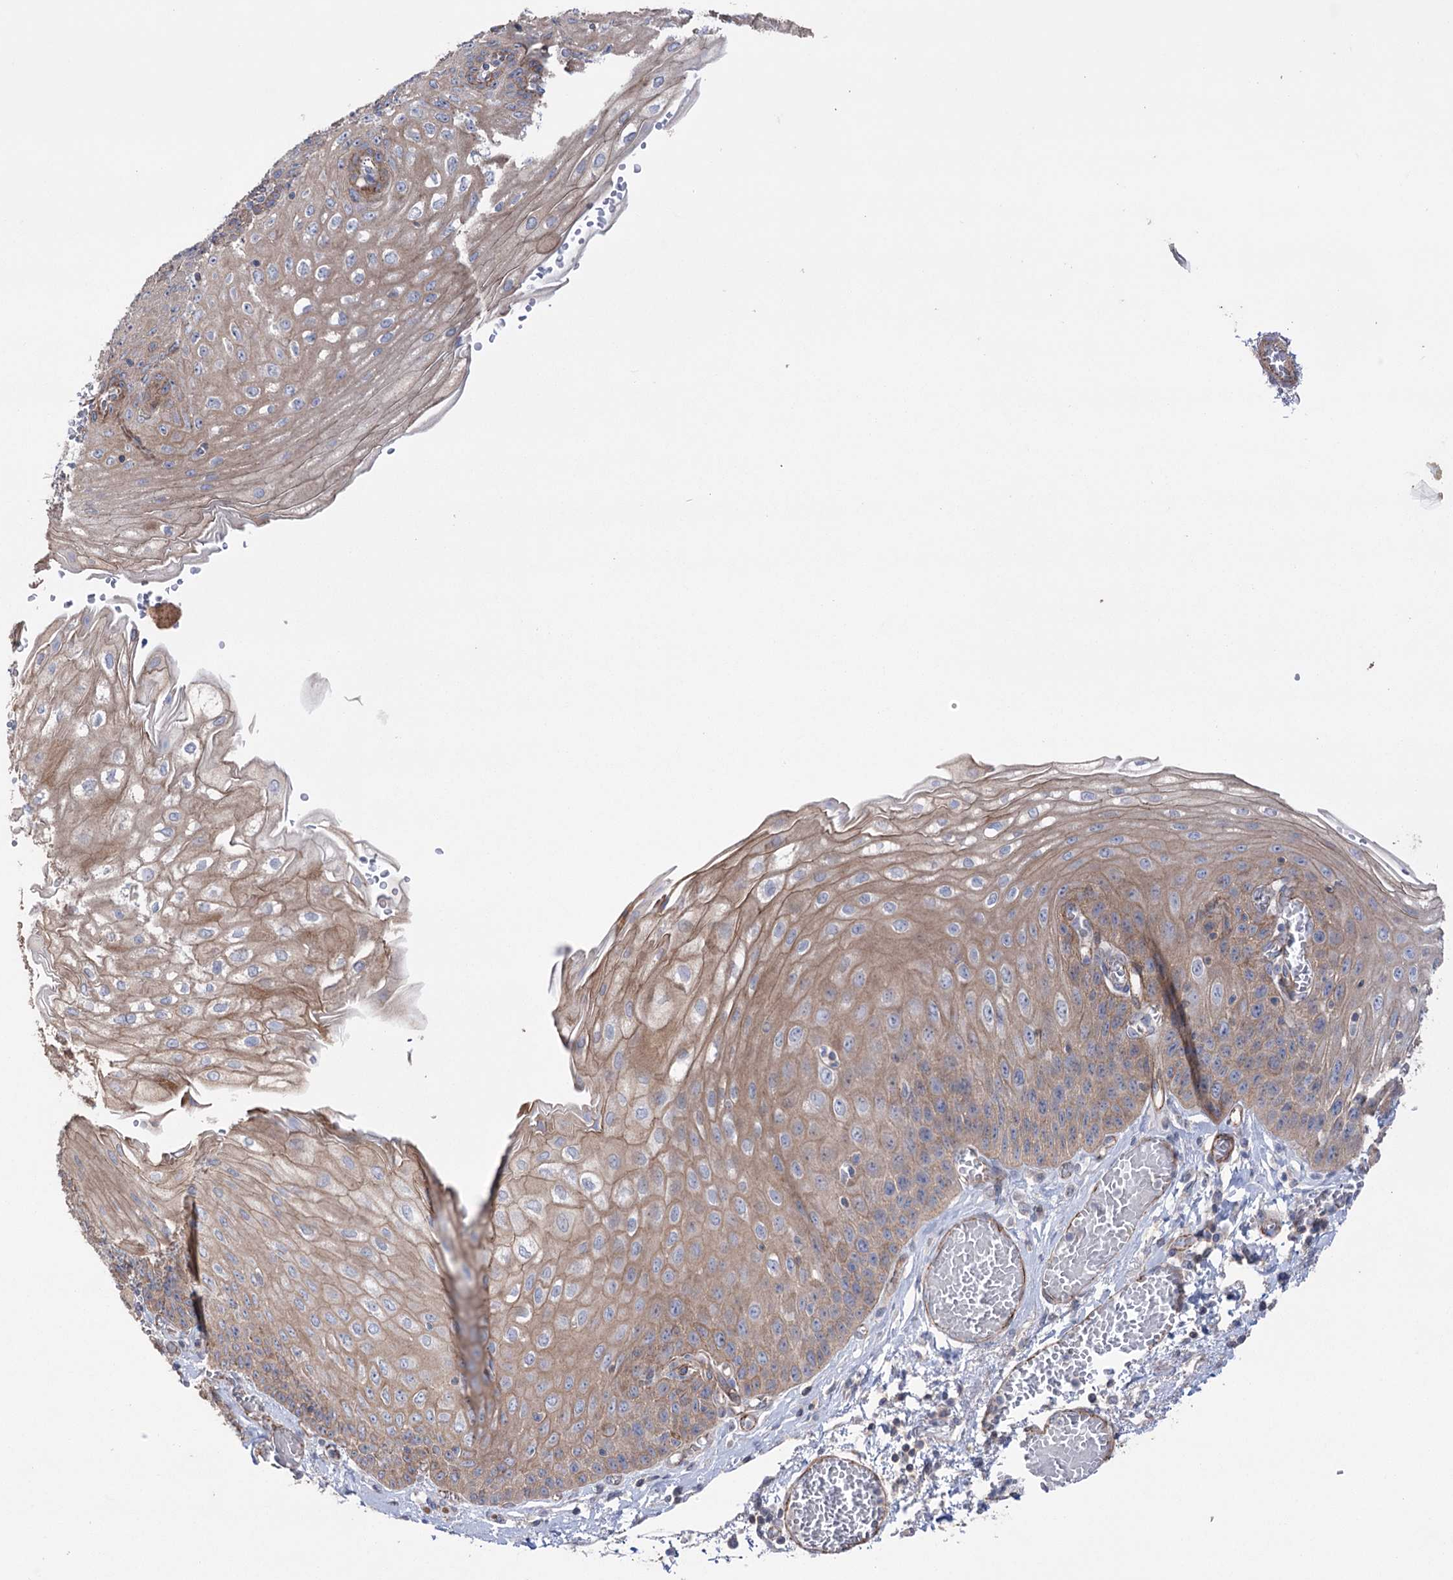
{"staining": {"intensity": "weak", "quantity": "25%-75%", "location": "cytoplasmic/membranous"}, "tissue": "esophagus", "cell_type": "Squamous epithelial cells", "image_type": "normal", "snomed": [{"axis": "morphology", "description": "Normal tissue, NOS"}, {"axis": "topography", "description": "Esophagus"}], "caption": "Immunohistochemical staining of unremarkable human esophagus reveals 25%-75% levels of weak cytoplasmic/membranous protein staining in about 25%-75% of squamous epithelial cells. (DAB = brown stain, brightfield microscopy at high magnification).", "gene": "TRIM71", "patient": {"sex": "male", "age": 81}}